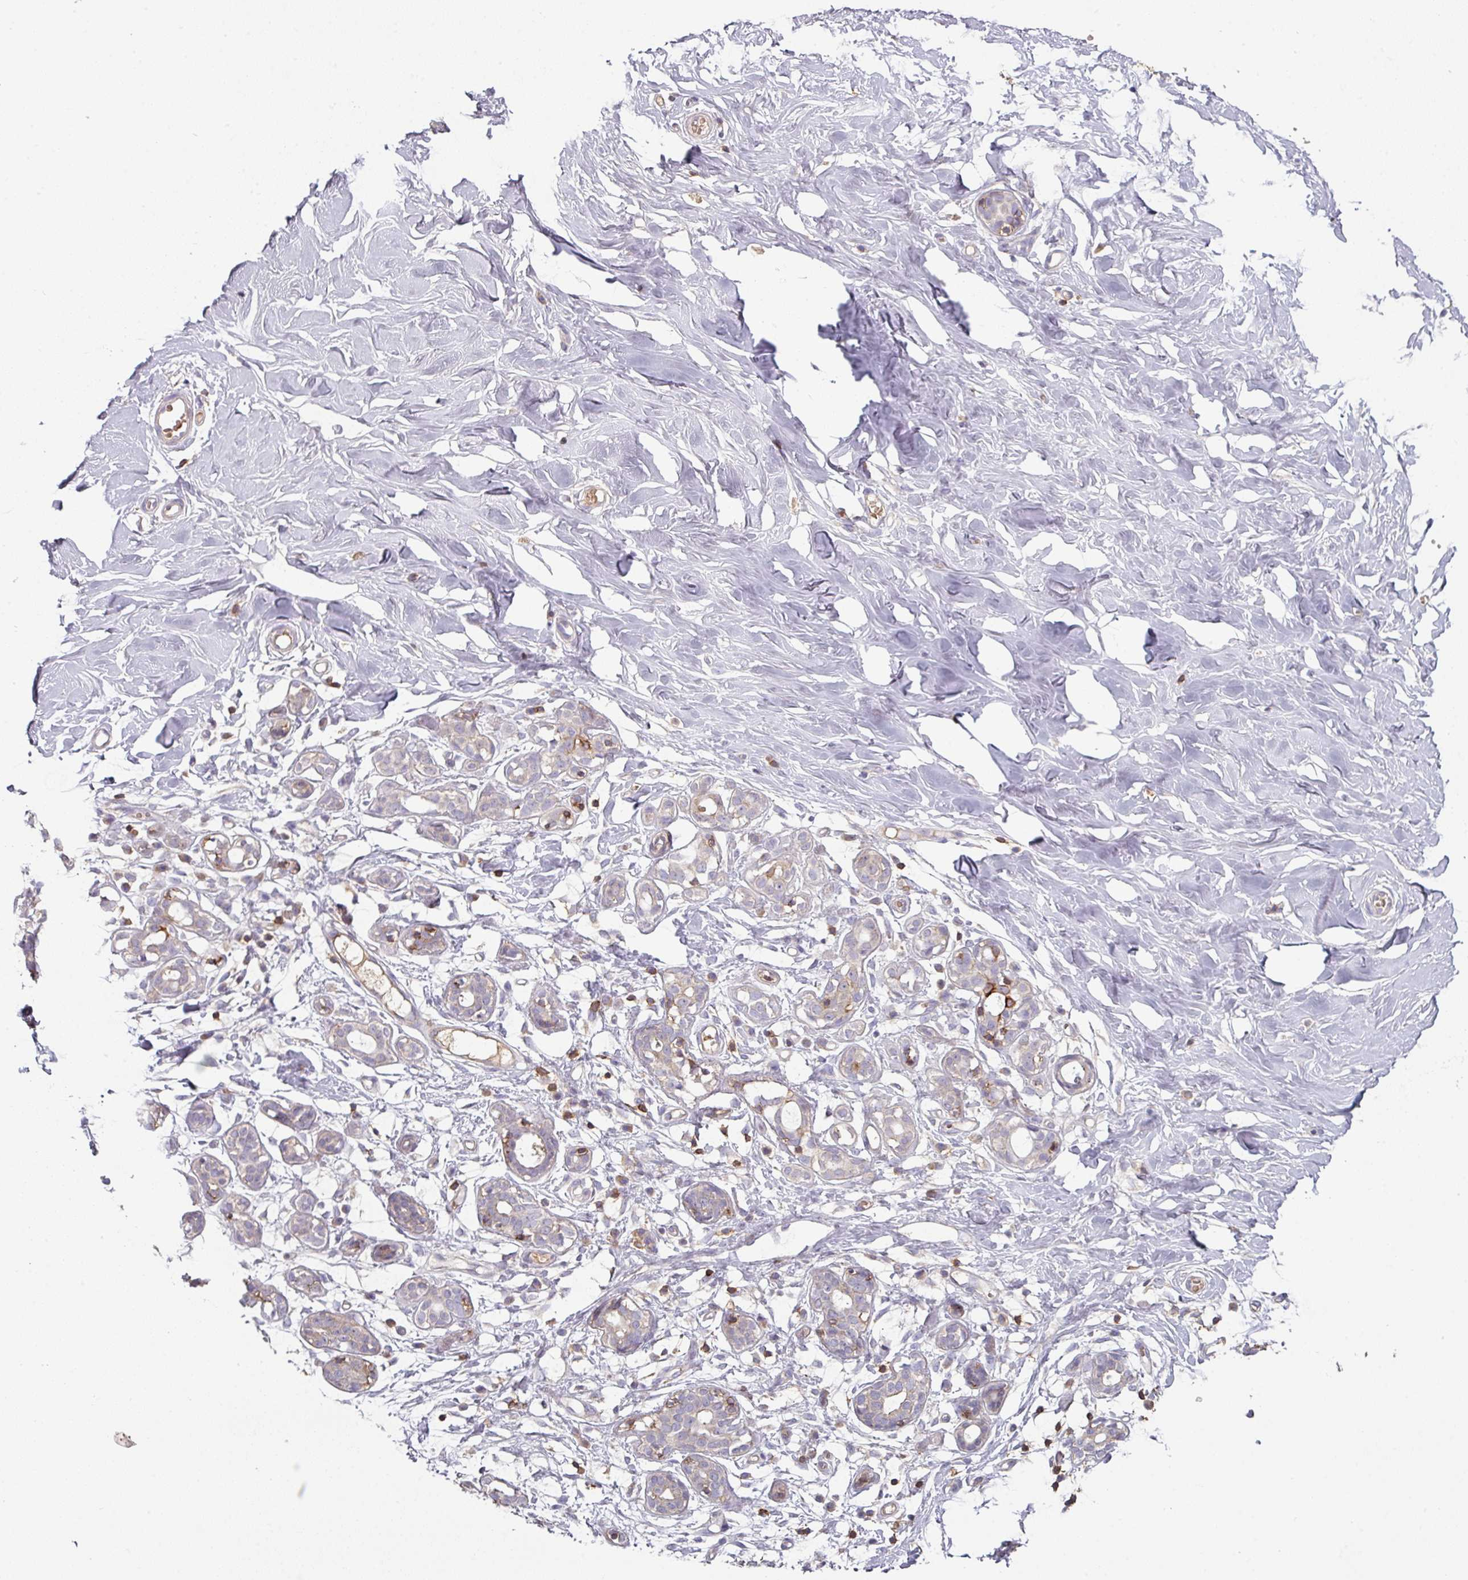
{"staining": {"intensity": "negative", "quantity": "none", "location": "none"}, "tissue": "breast", "cell_type": "Adipocytes", "image_type": "normal", "snomed": [{"axis": "morphology", "description": "Normal tissue, NOS"}, {"axis": "topography", "description": "Breast"}], "caption": "IHC of unremarkable breast exhibits no staining in adipocytes. Brightfield microscopy of immunohistochemistry stained with DAB (brown) and hematoxylin (blue), captured at high magnification.", "gene": "CD3G", "patient": {"sex": "female", "age": 27}}